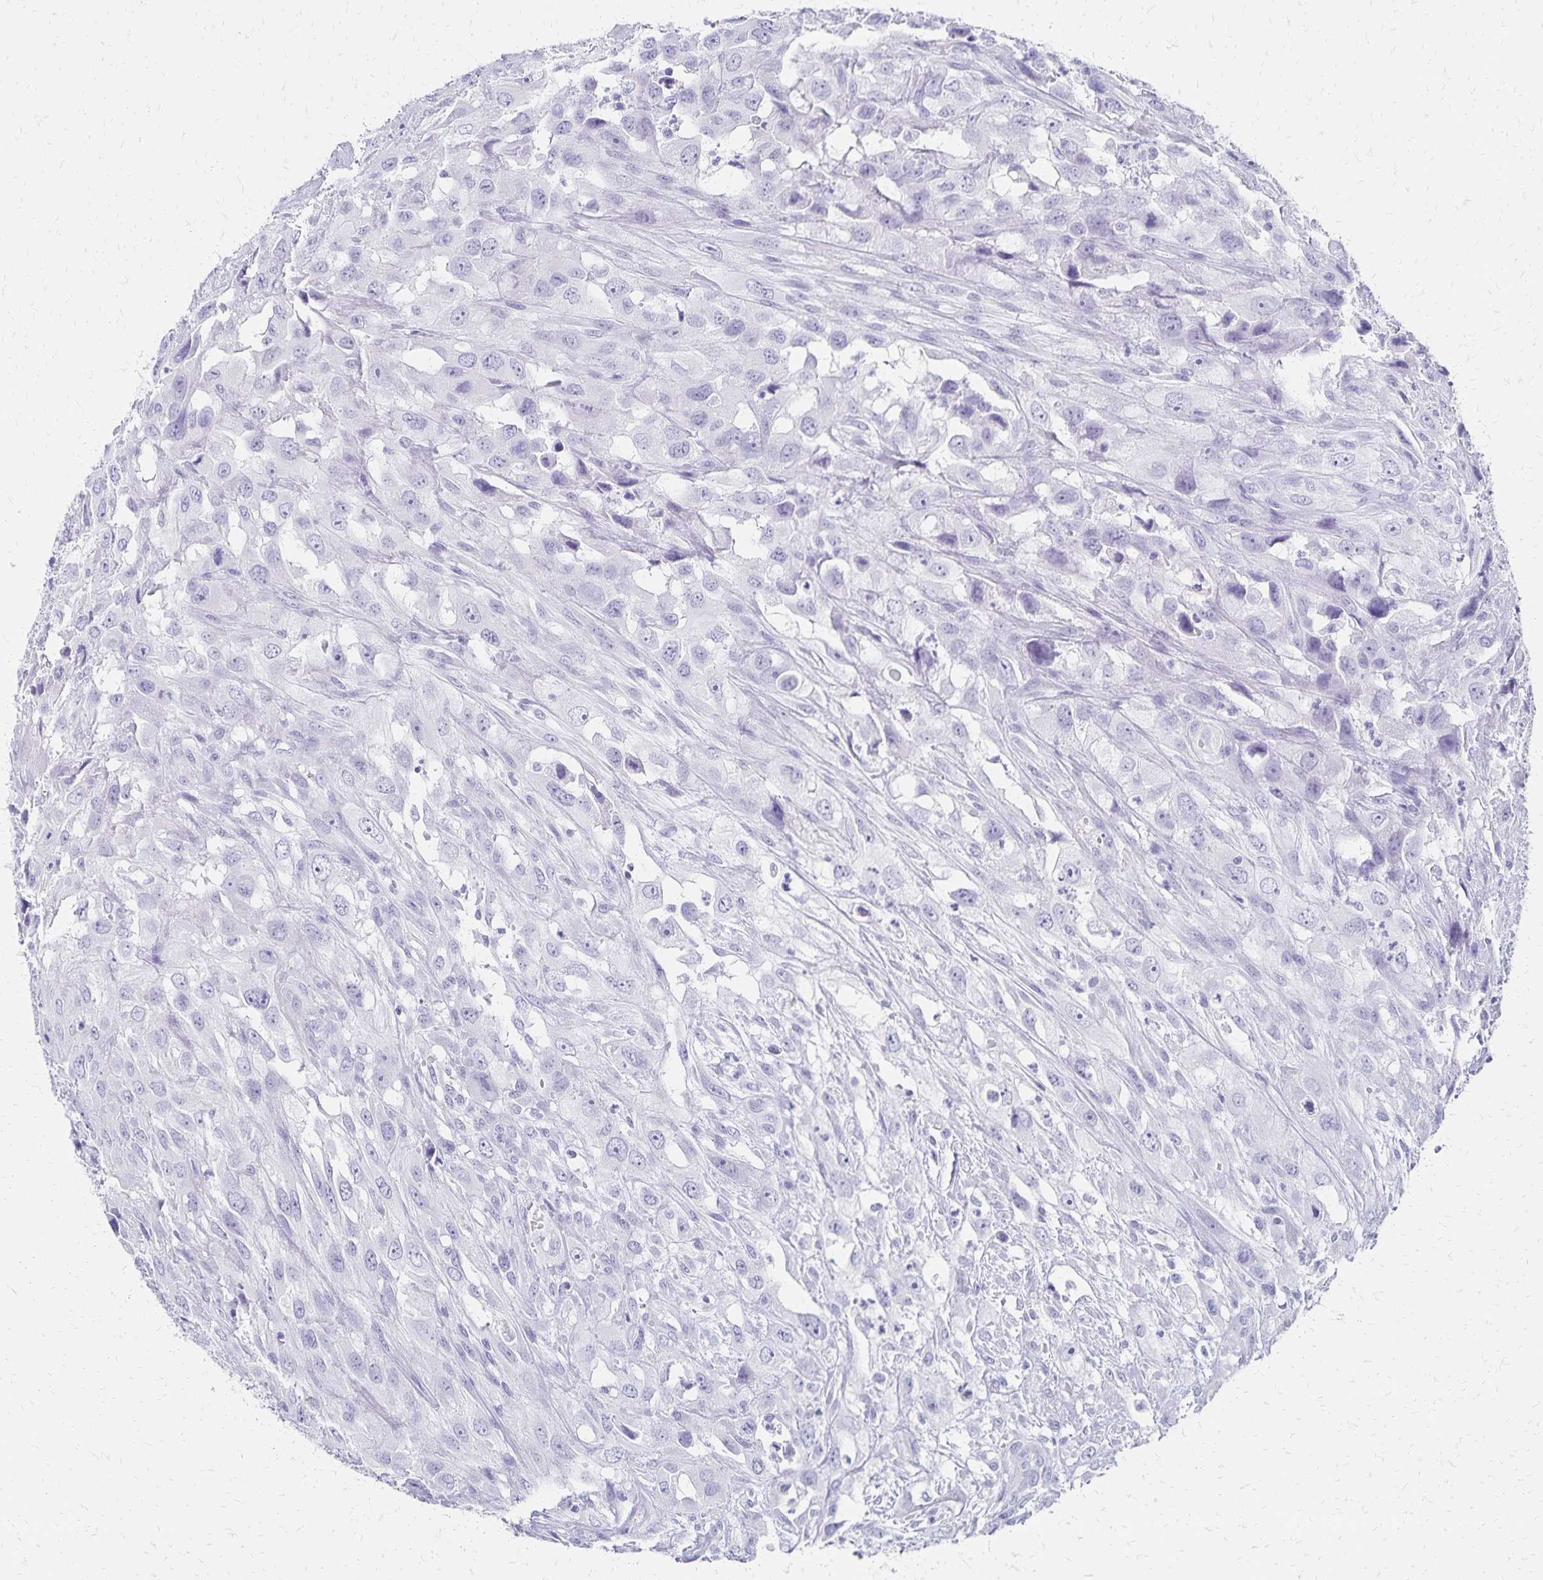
{"staining": {"intensity": "negative", "quantity": "none", "location": "none"}, "tissue": "urothelial cancer", "cell_type": "Tumor cells", "image_type": "cancer", "snomed": [{"axis": "morphology", "description": "Urothelial carcinoma, High grade"}, {"axis": "topography", "description": "Urinary bladder"}], "caption": "The photomicrograph exhibits no staining of tumor cells in urothelial carcinoma (high-grade). (Immunohistochemistry, brightfield microscopy, high magnification).", "gene": "GIP", "patient": {"sex": "male", "age": 67}}